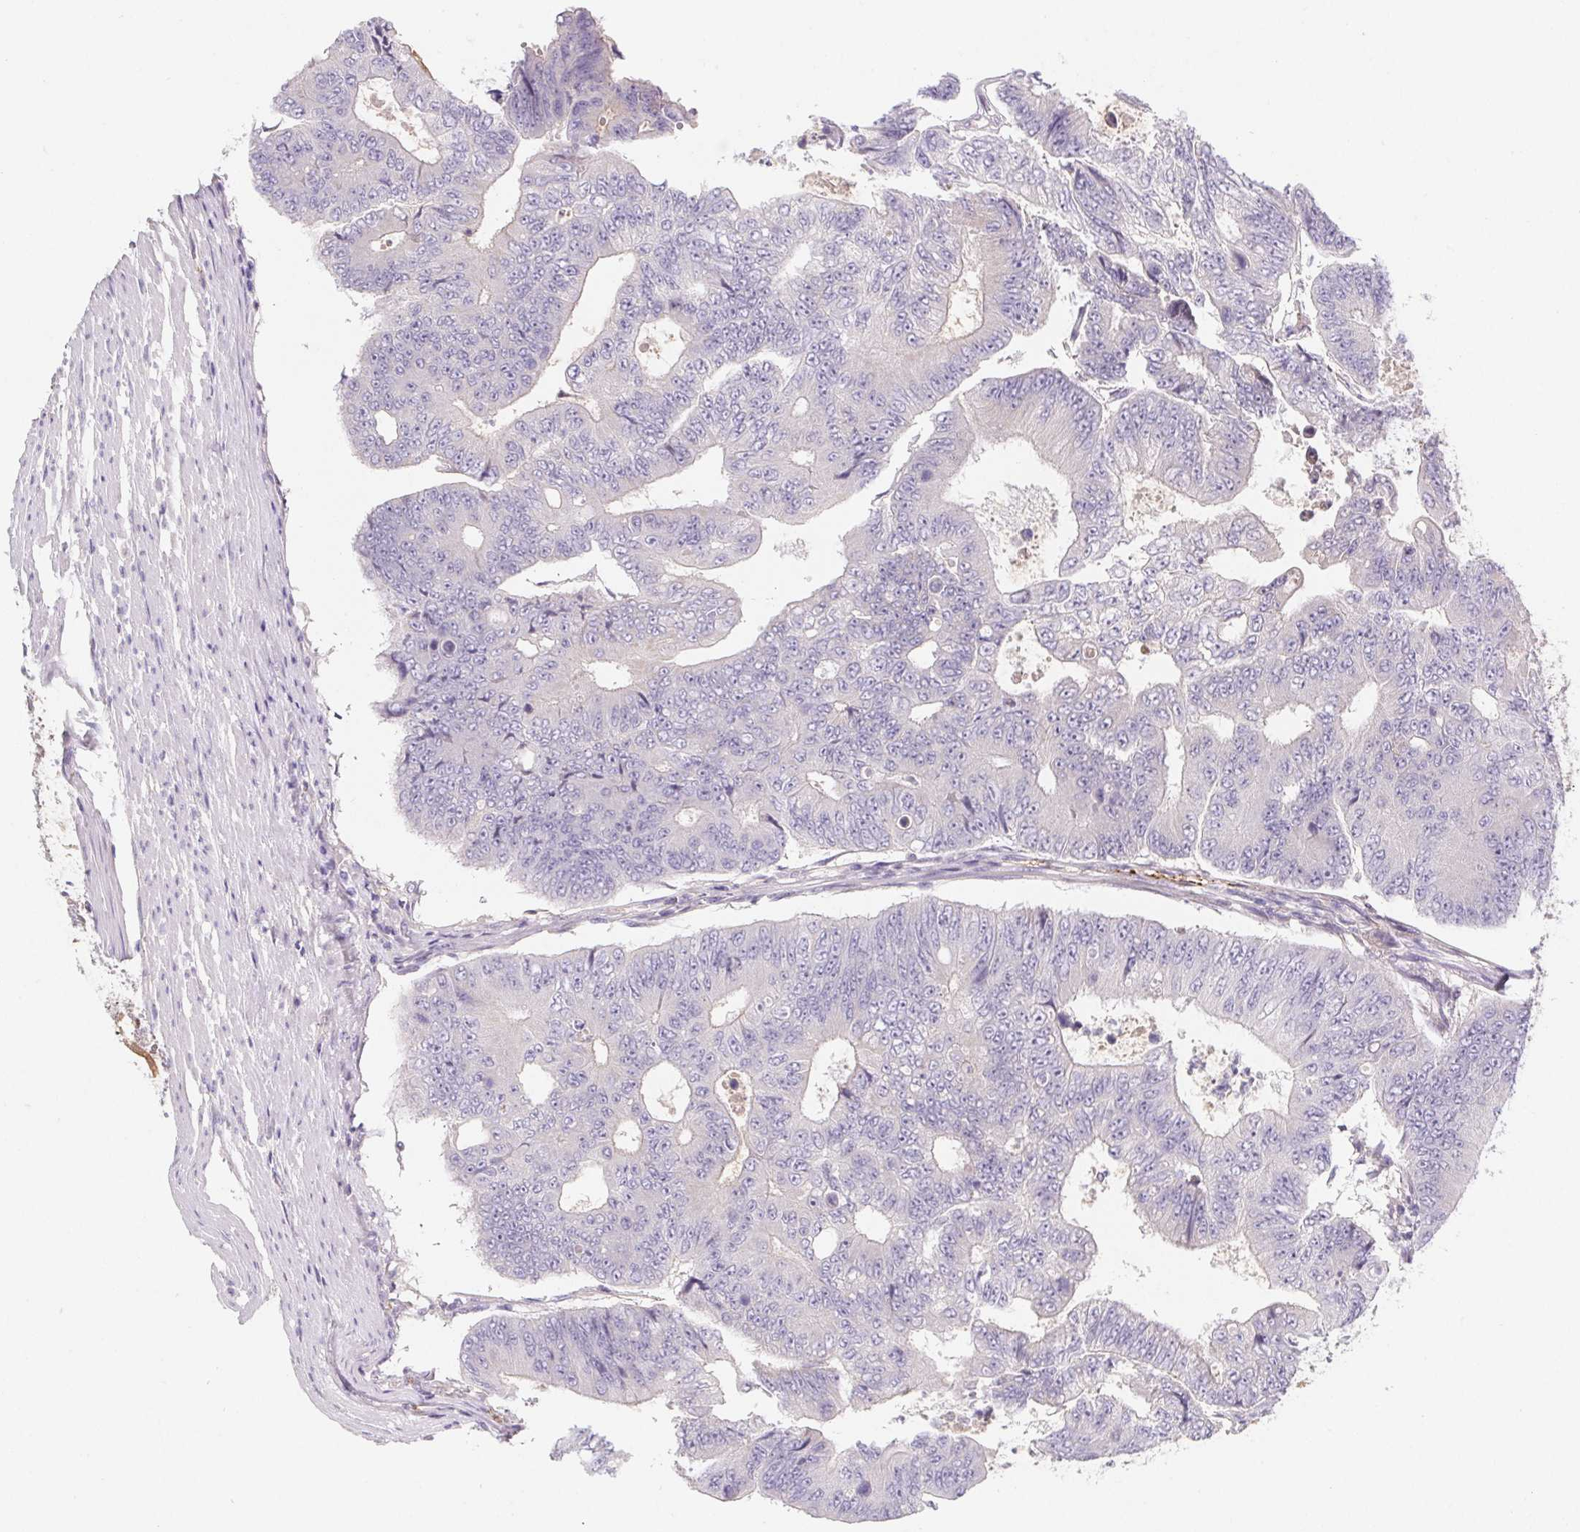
{"staining": {"intensity": "negative", "quantity": "none", "location": "none"}, "tissue": "colorectal cancer", "cell_type": "Tumor cells", "image_type": "cancer", "snomed": [{"axis": "morphology", "description": "Adenocarcinoma, NOS"}, {"axis": "topography", "description": "Colon"}], "caption": "Immunohistochemistry of adenocarcinoma (colorectal) shows no expression in tumor cells.", "gene": "LPA", "patient": {"sex": "female", "age": 48}}